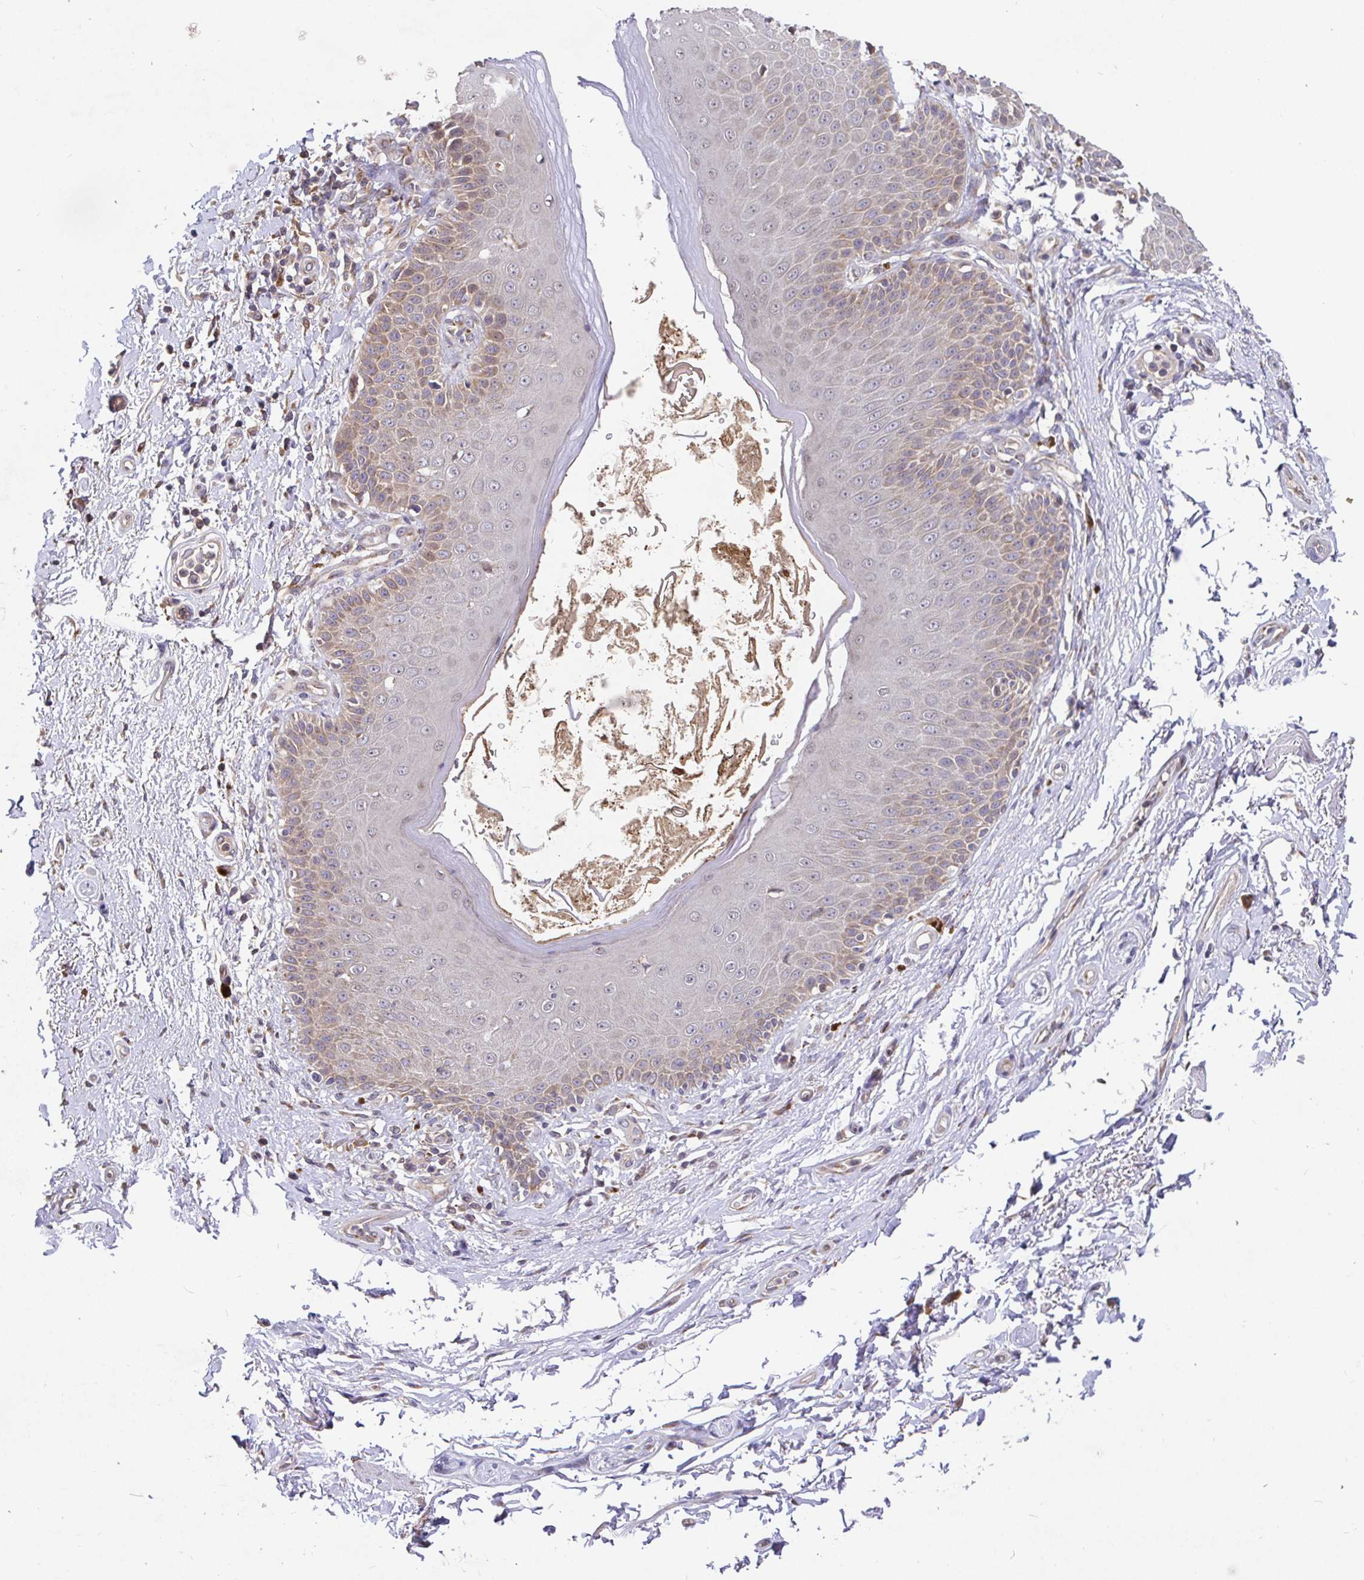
{"staining": {"intensity": "negative", "quantity": "none", "location": "none"}, "tissue": "adipose tissue", "cell_type": "Adipocytes", "image_type": "normal", "snomed": [{"axis": "morphology", "description": "Normal tissue, NOS"}, {"axis": "topography", "description": "Peripheral nerve tissue"}], "caption": "Immunohistochemistry (IHC) histopathology image of normal adipose tissue: adipose tissue stained with DAB (3,3'-diaminobenzidine) reveals no significant protein staining in adipocytes.", "gene": "ELP1", "patient": {"sex": "male", "age": 51}}